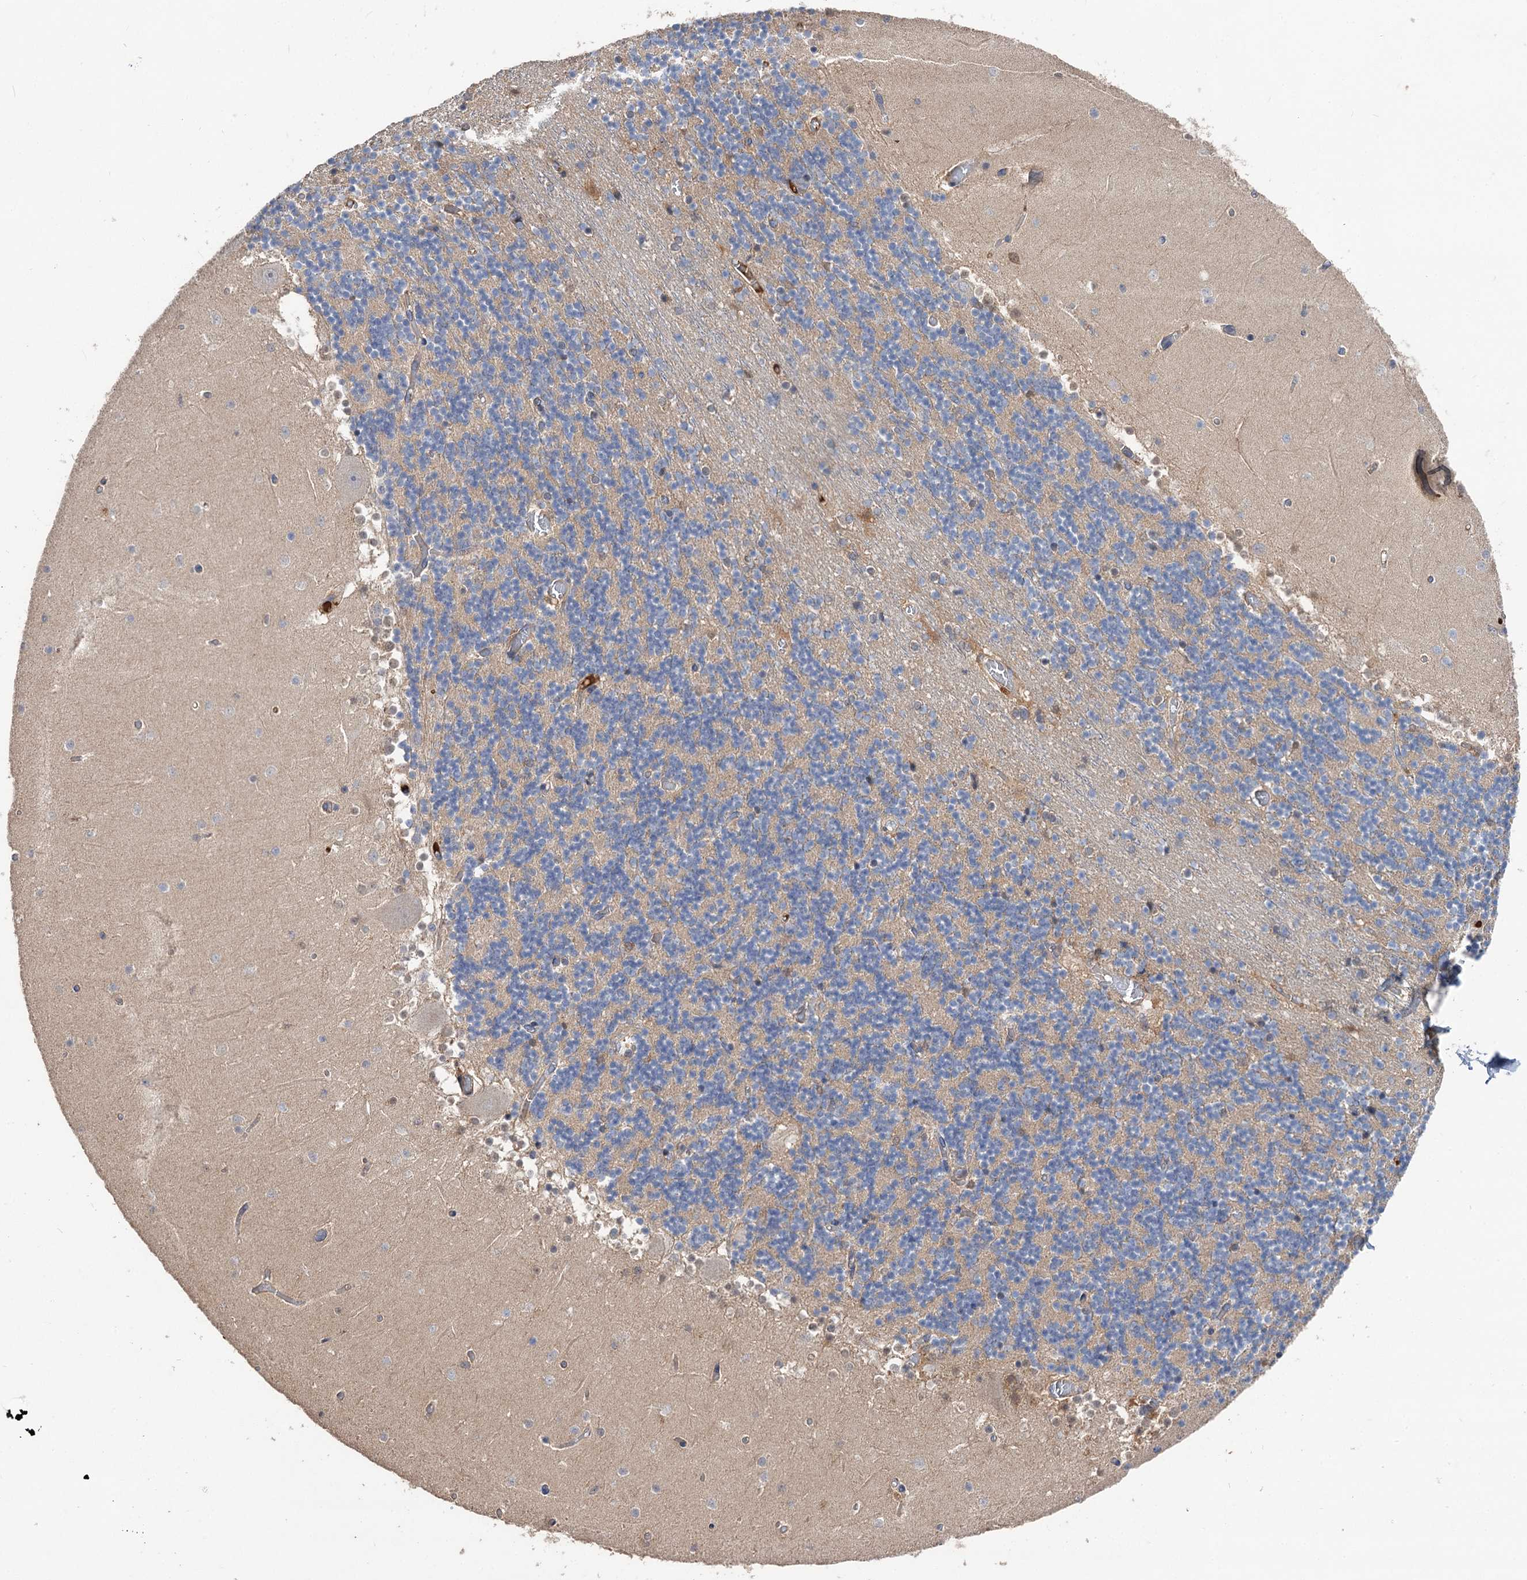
{"staining": {"intensity": "negative", "quantity": "none", "location": "none"}, "tissue": "cerebellum", "cell_type": "Cells in granular layer", "image_type": "normal", "snomed": [{"axis": "morphology", "description": "Normal tissue, NOS"}, {"axis": "topography", "description": "Cerebellum"}], "caption": "Immunohistochemistry micrograph of unremarkable cerebellum: human cerebellum stained with DAB demonstrates no significant protein staining in cells in granular layer.", "gene": "NUDCD2", "patient": {"sex": "female", "age": 28}}